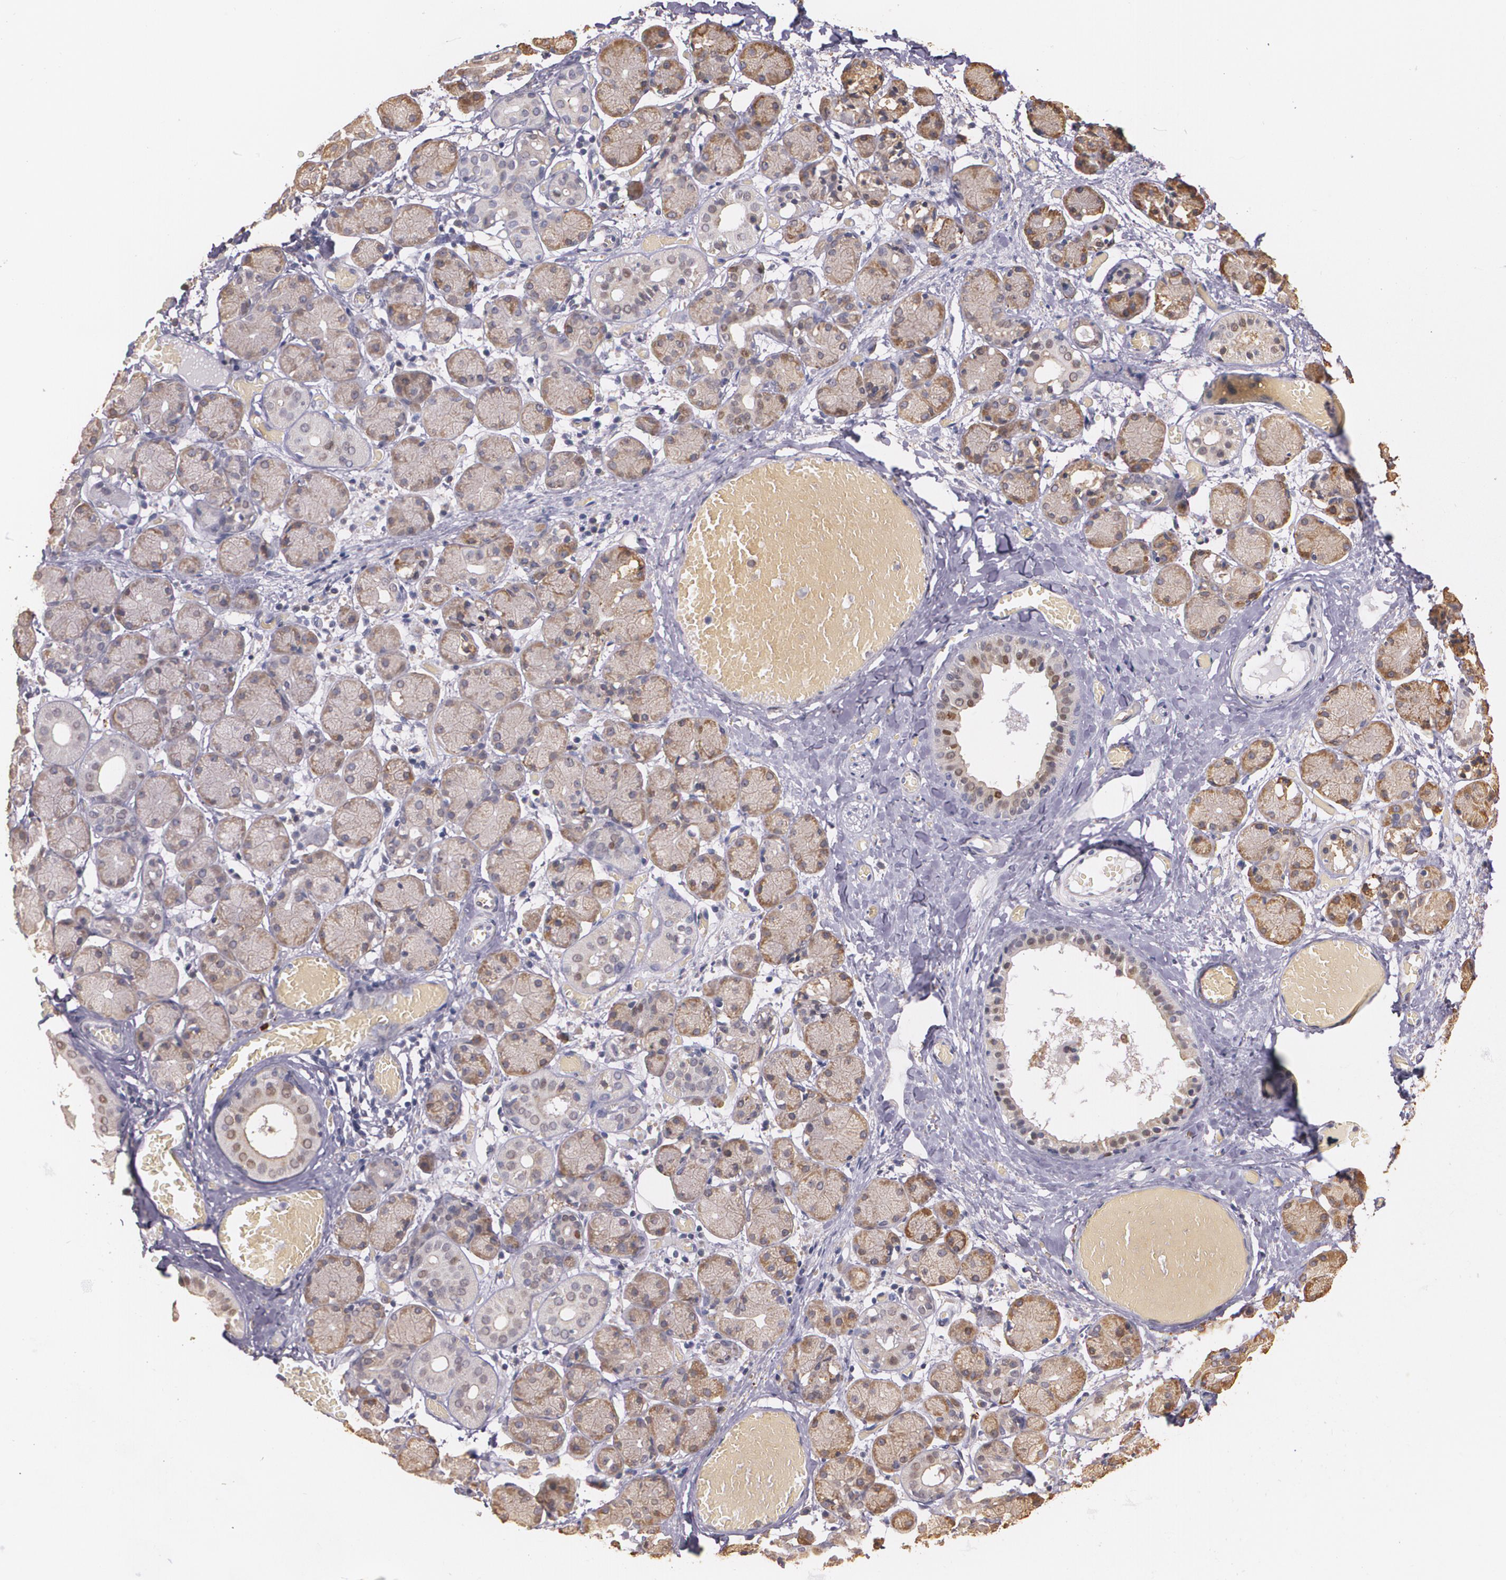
{"staining": {"intensity": "moderate", "quantity": ">75%", "location": "cytoplasmic/membranous"}, "tissue": "salivary gland", "cell_type": "Glandular cells", "image_type": "normal", "snomed": [{"axis": "morphology", "description": "Normal tissue, NOS"}, {"axis": "topography", "description": "Salivary gland"}], "caption": "IHC photomicrograph of unremarkable salivary gland: salivary gland stained using IHC exhibits medium levels of moderate protein expression localized specifically in the cytoplasmic/membranous of glandular cells, appearing as a cytoplasmic/membranous brown color.", "gene": "ATF3", "patient": {"sex": "female", "age": 24}}